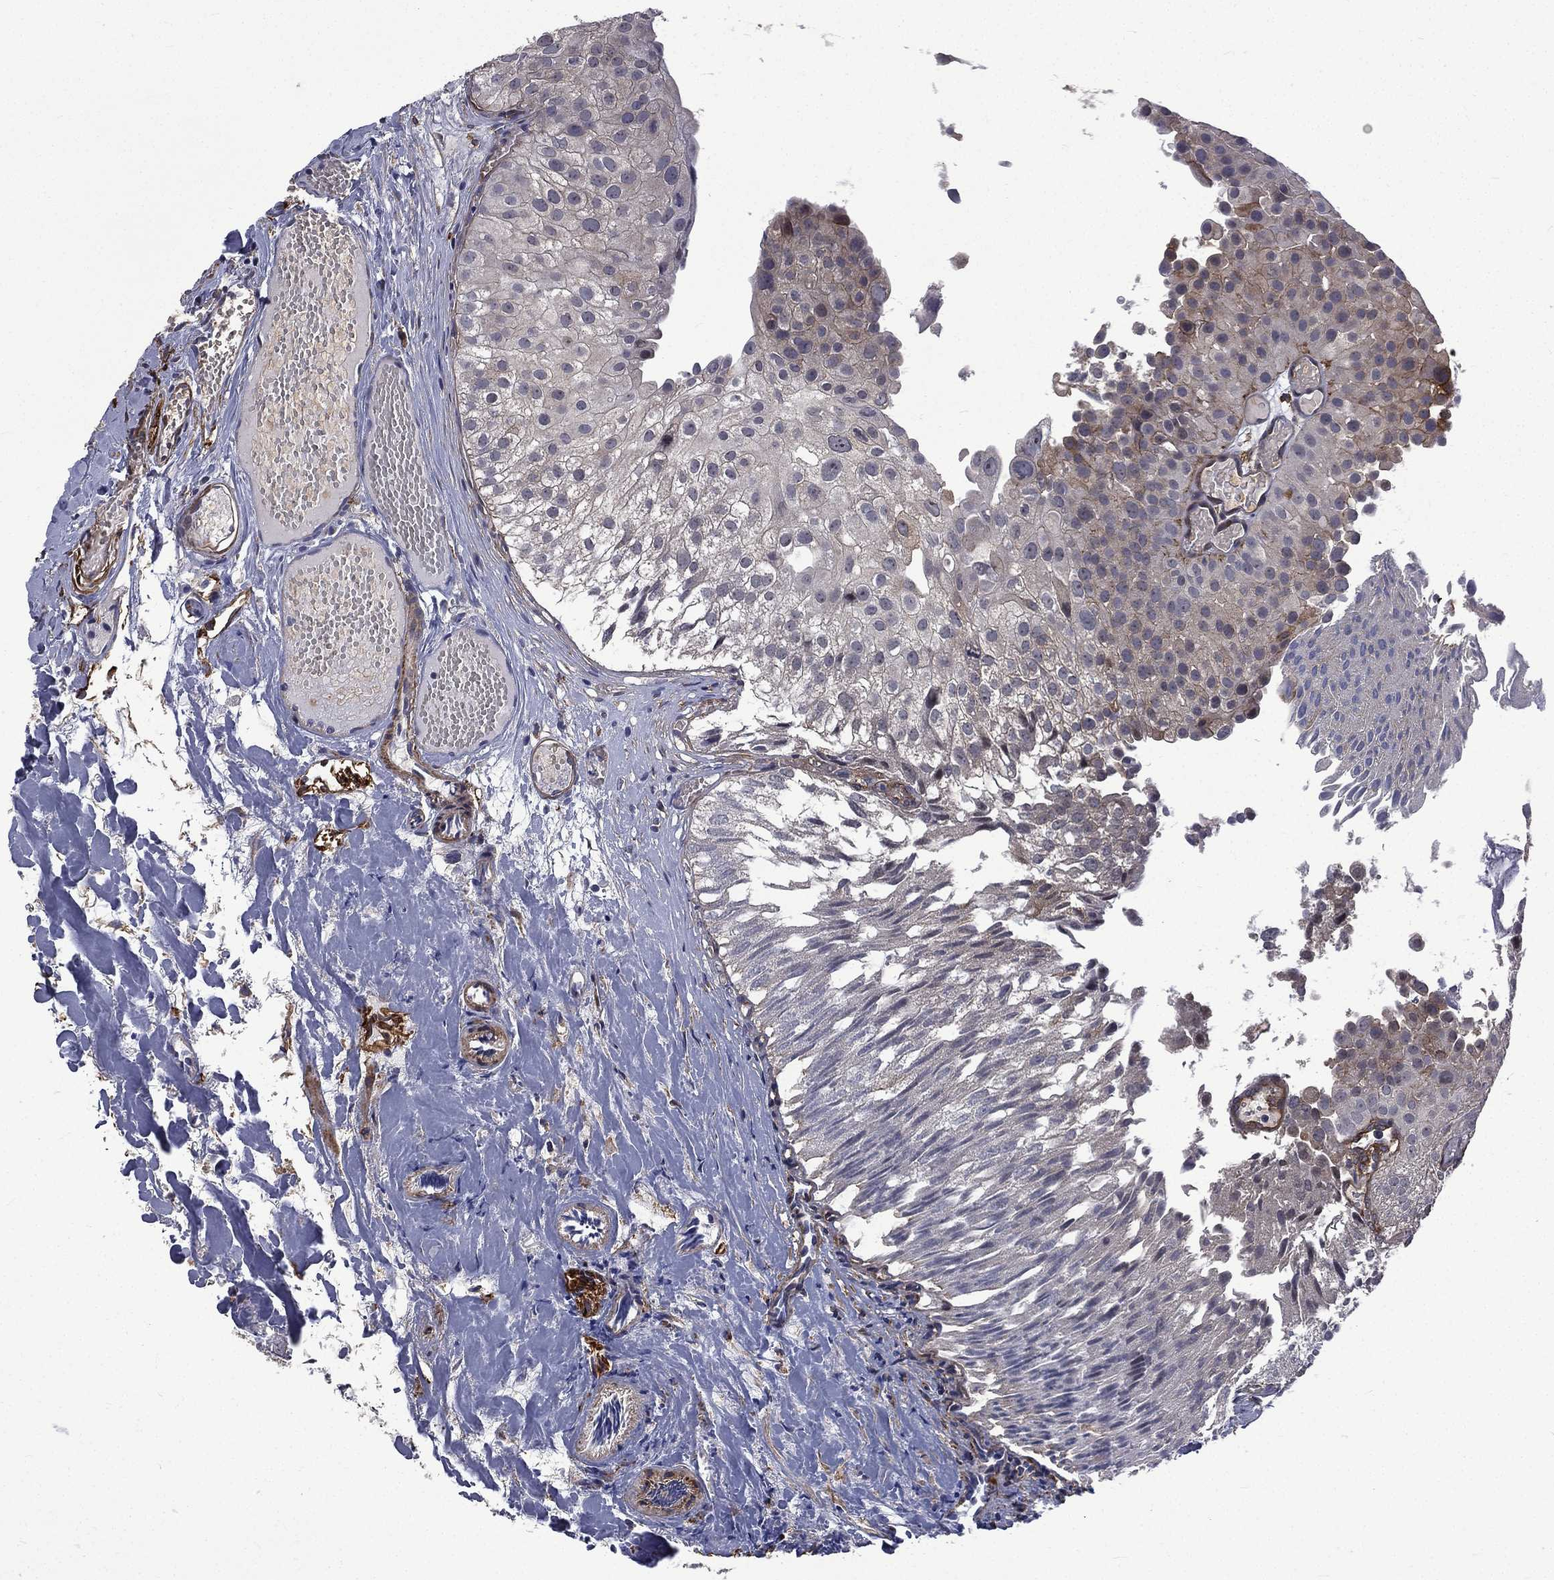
{"staining": {"intensity": "negative", "quantity": "none", "location": "none"}, "tissue": "urothelial cancer", "cell_type": "Tumor cells", "image_type": "cancer", "snomed": [{"axis": "morphology", "description": "Urothelial carcinoma, Low grade"}, {"axis": "topography", "description": "Urinary bladder"}], "caption": "This is an immunohistochemistry micrograph of urothelial carcinoma (low-grade). There is no staining in tumor cells.", "gene": "PPFIBP1", "patient": {"sex": "female", "age": 78}}